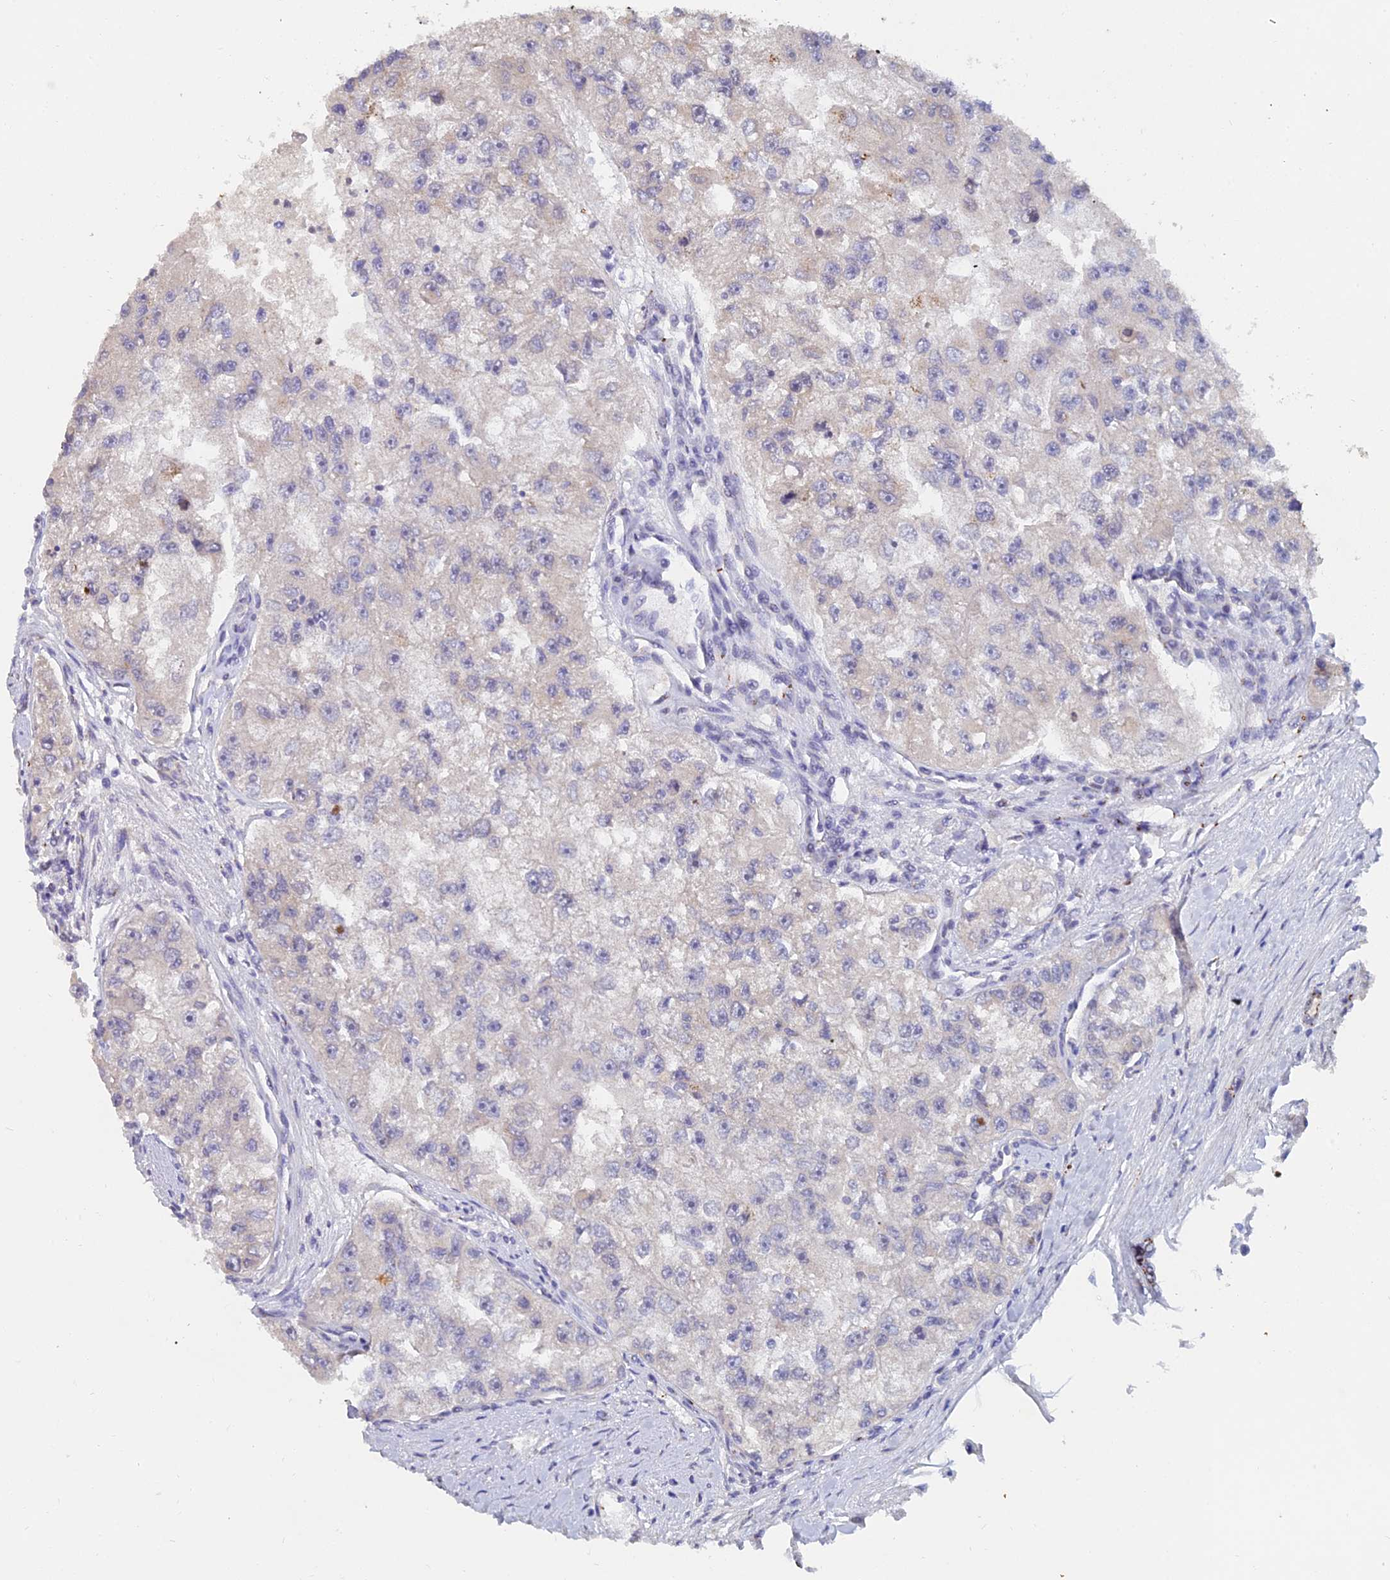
{"staining": {"intensity": "negative", "quantity": "none", "location": "none"}, "tissue": "renal cancer", "cell_type": "Tumor cells", "image_type": "cancer", "snomed": [{"axis": "morphology", "description": "Adenocarcinoma, NOS"}, {"axis": "topography", "description": "Kidney"}], "caption": "High power microscopy photomicrograph of an immunohistochemistry (IHC) micrograph of renal adenocarcinoma, revealing no significant positivity in tumor cells.", "gene": "THOC3", "patient": {"sex": "male", "age": 63}}